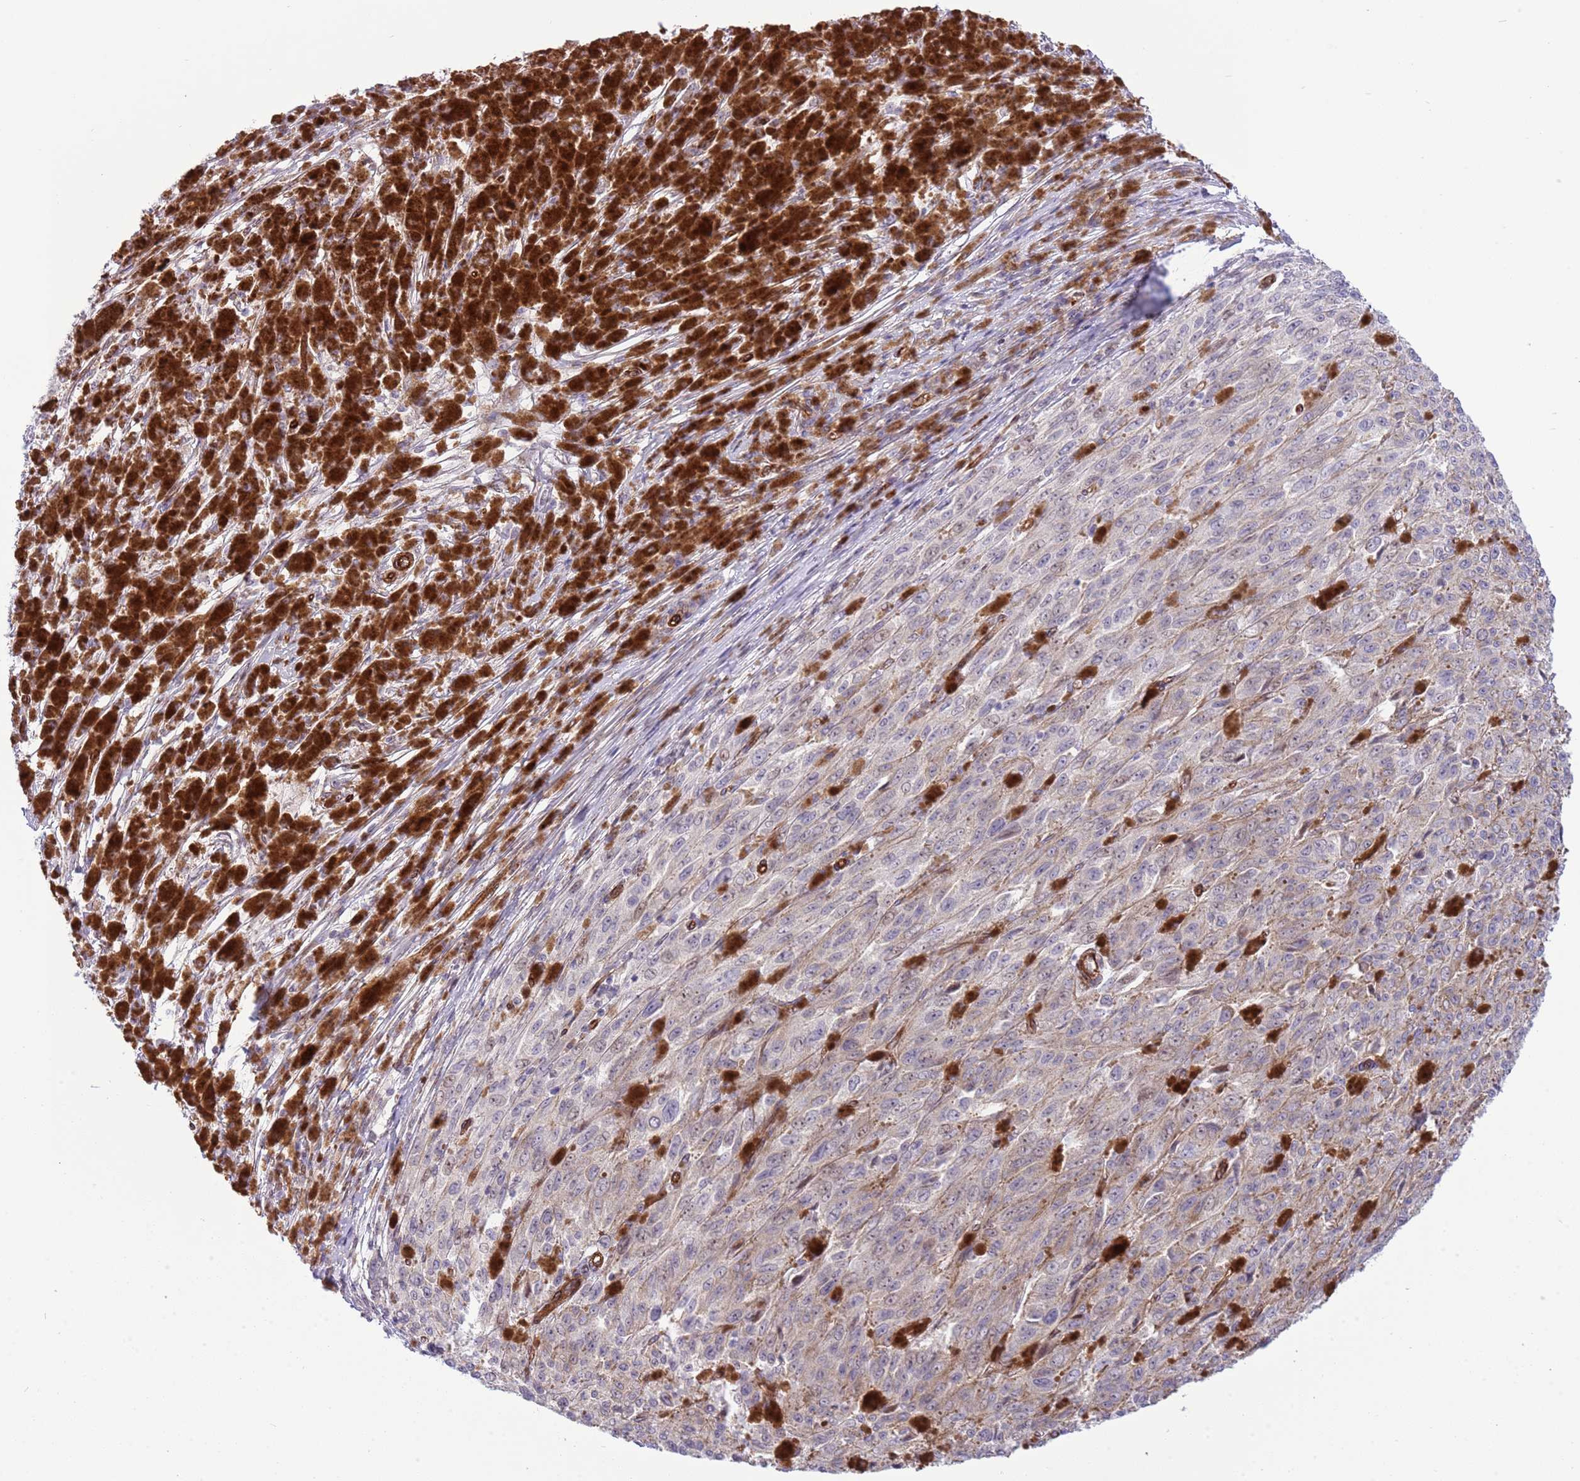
{"staining": {"intensity": "negative", "quantity": "none", "location": "none"}, "tissue": "melanoma", "cell_type": "Tumor cells", "image_type": "cancer", "snomed": [{"axis": "morphology", "description": "Malignant melanoma, NOS"}, {"axis": "topography", "description": "Skin"}], "caption": "The micrograph displays no staining of tumor cells in melanoma.", "gene": "NEK3", "patient": {"sex": "female", "age": 52}}